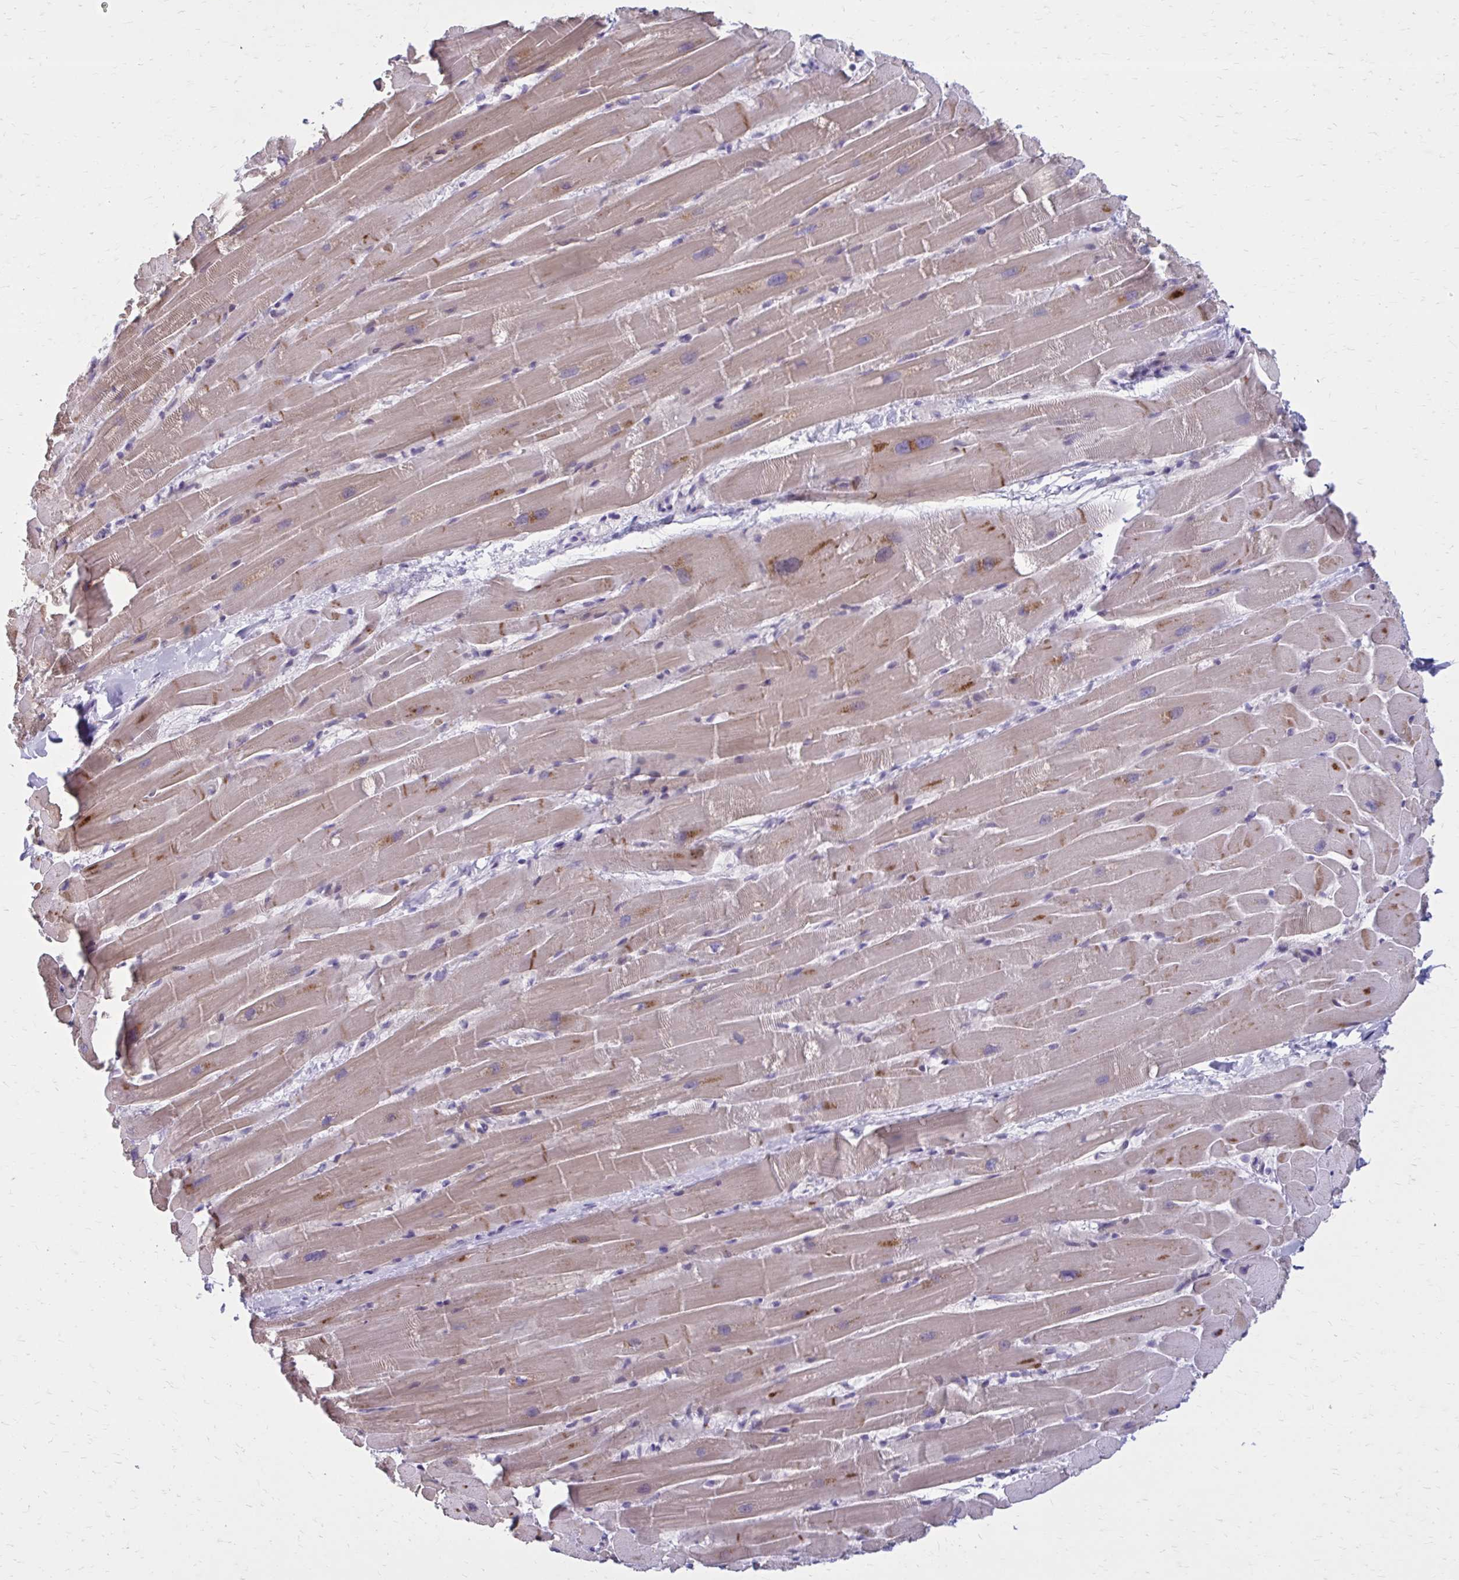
{"staining": {"intensity": "weak", "quantity": "25%-75%", "location": "cytoplasmic/membranous"}, "tissue": "heart muscle", "cell_type": "Cardiomyocytes", "image_type": "normal", "snomed": [{"axis": "morphology", "description": "Normal tissue, NOS"}, {"axis": "topography", "description": "Heart"}], "caption": "Protein expression analysis of benign heart muscle exhibits weak cytoplasmic/membranous staining in approximately 25%-75% of cardiomyocytes. (IHC, brightfield microscopy, high magnification).", "gene": "GIGYF2", "patient": {"sex": "male", "age": 37}}